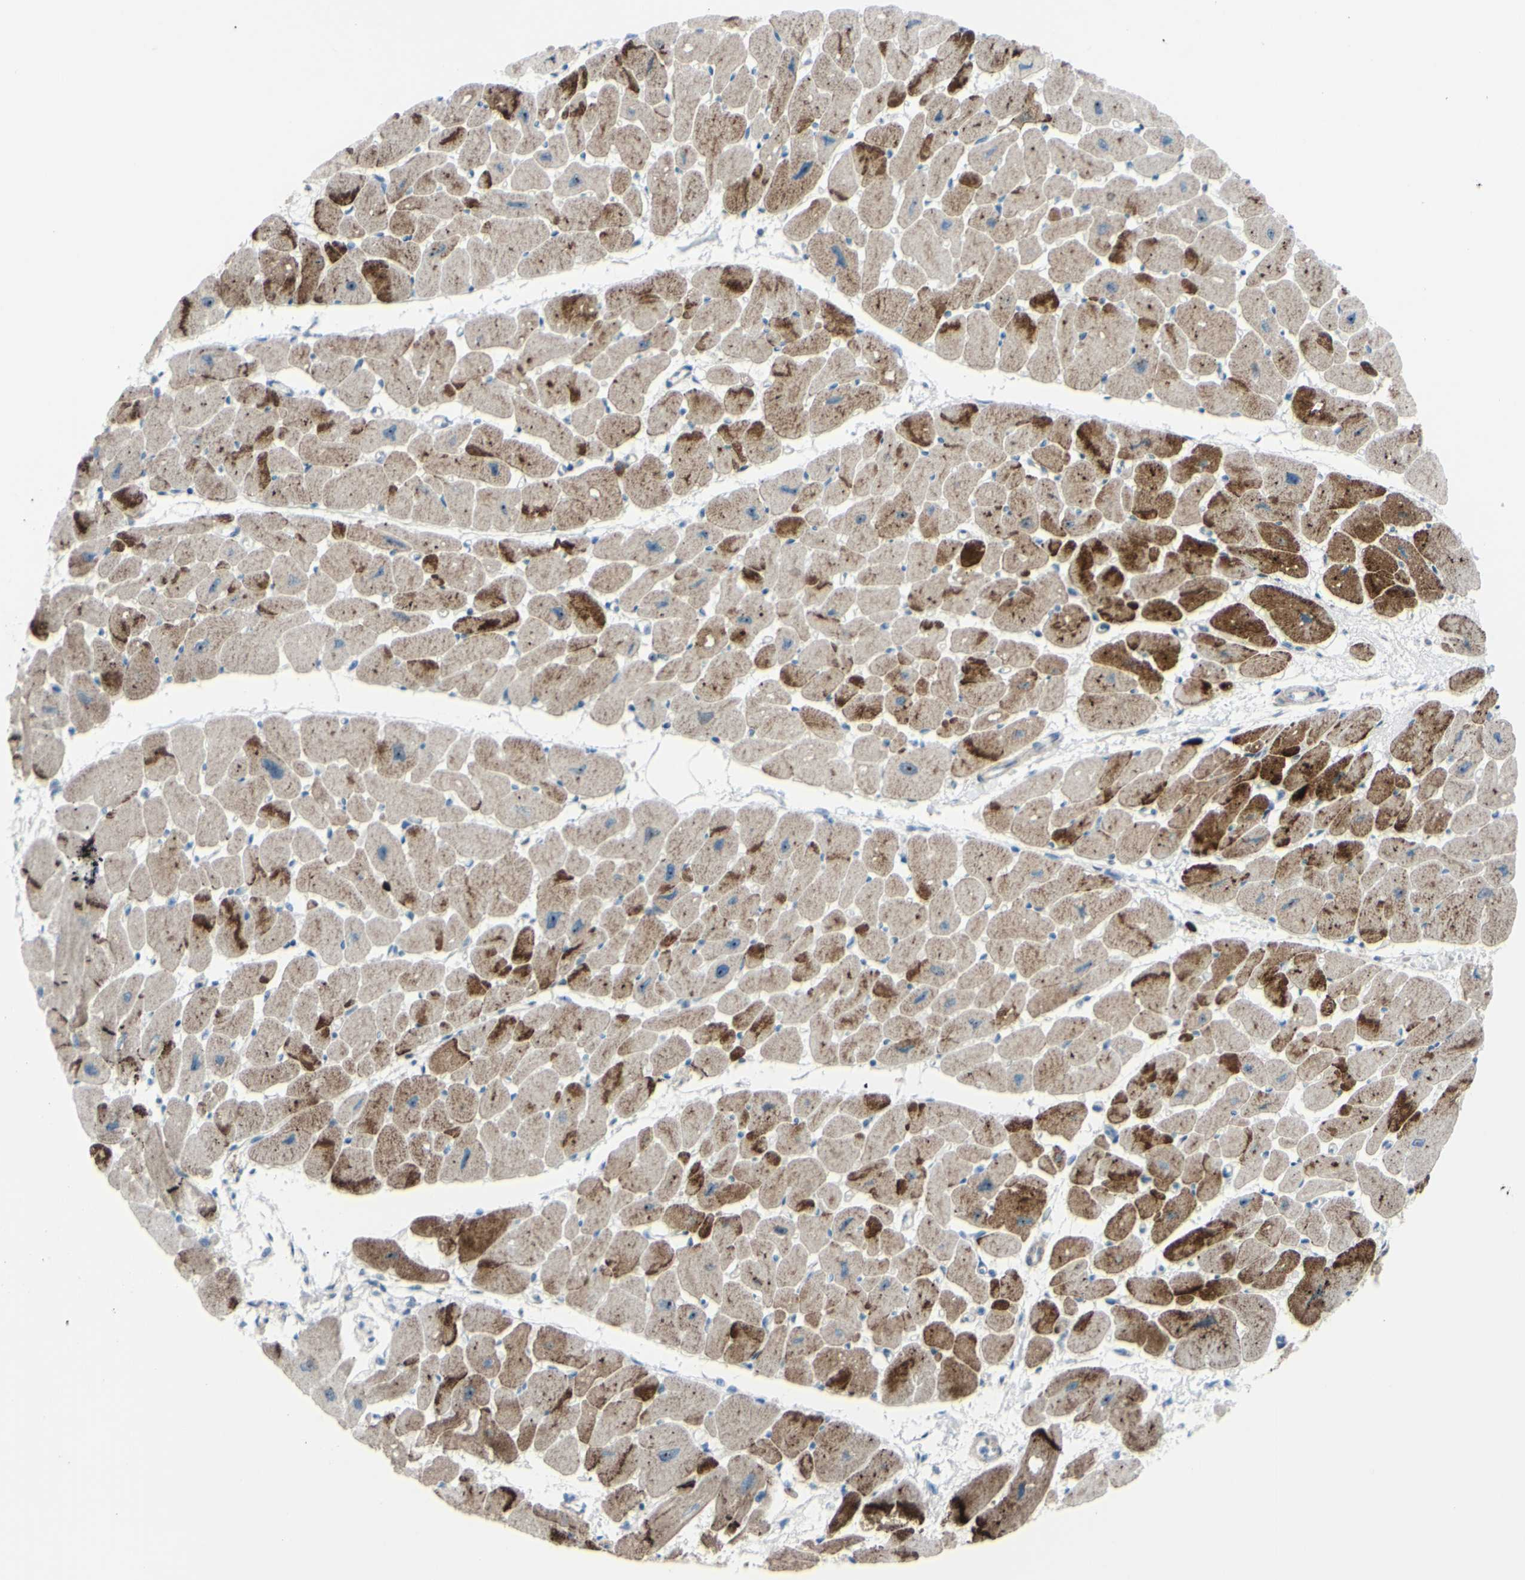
{"staining": {"intensity": "moderate", "quantity": ">75%", "location": "cytoplasmic/membranous,nuclear"}, "tissue": "heart muscle", "cell_type": "Cardiomyocytes", "image_type": "normal", "snomed": [{"axis": "morphology", "description": "Normal tissue, NOS"}, {"axis": "topography", "description": "Heart"}], "caption": "Moderate cytoplasmic/membranous,nuclear positivity for a protein is present in approximately >75% of cardiomyocytes of normal heart muscle using immunohistochemistry.", "gene": "POLR1A", "patient": {"sex": "female", "age": 54}}